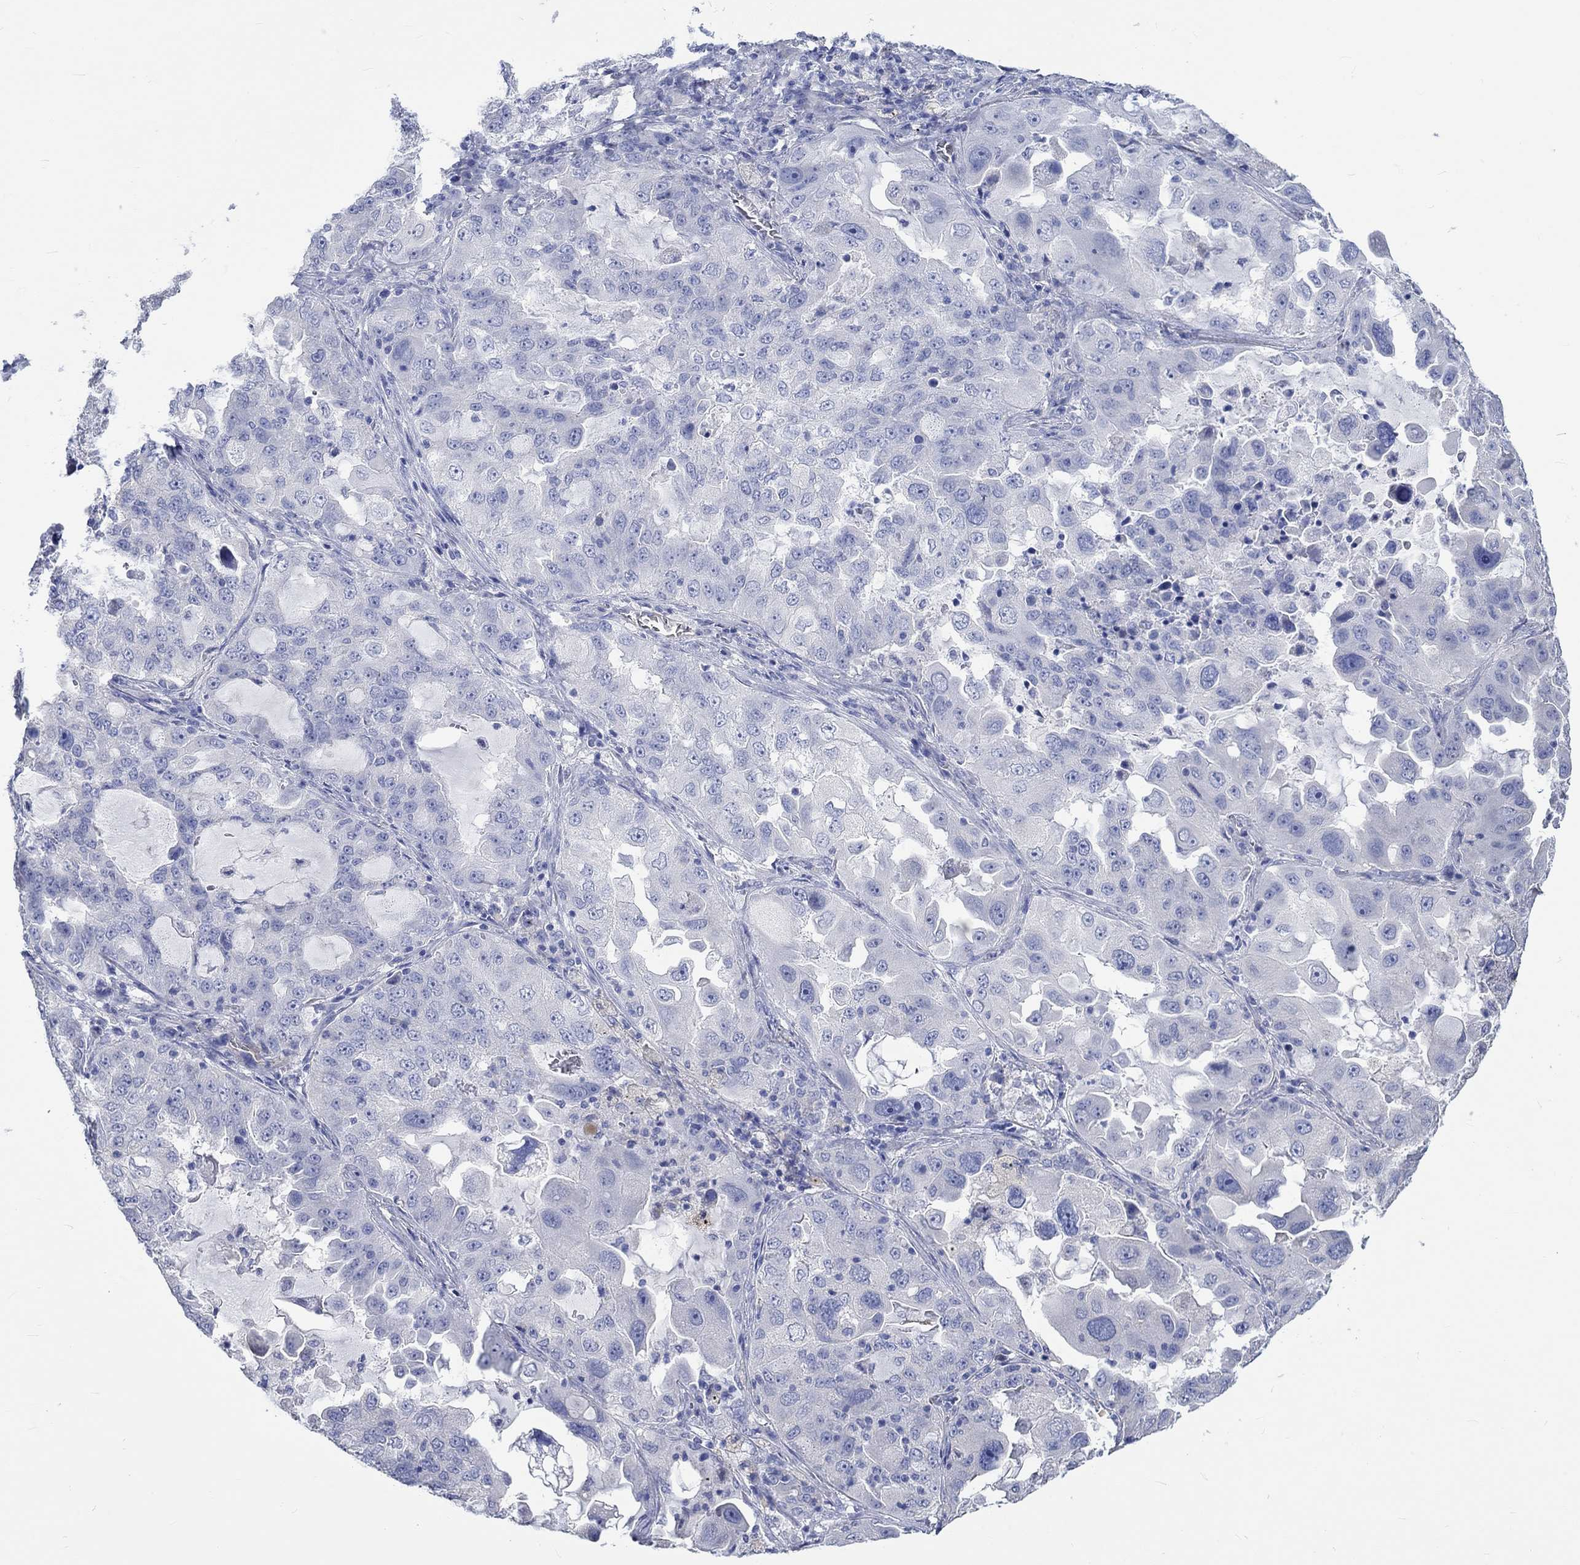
{"staining": {"intensity": "negative", "quantity": "none", "location": "none"}, "tissue": "lung cancer", "cell_type": "Tumor cells", "image_type": "cancer", "snomed": [{"axis": "morphology", "description": "Adenocarcinoma, NOS"}, {"axis": "topography", "description": "Lung"}], "caption": "The IHC histopathology image has no significant positivity in tumor cells of lung cancer tissue.", "gene": "KCNA1", "patient": {"sex": "female", "age": 61}}